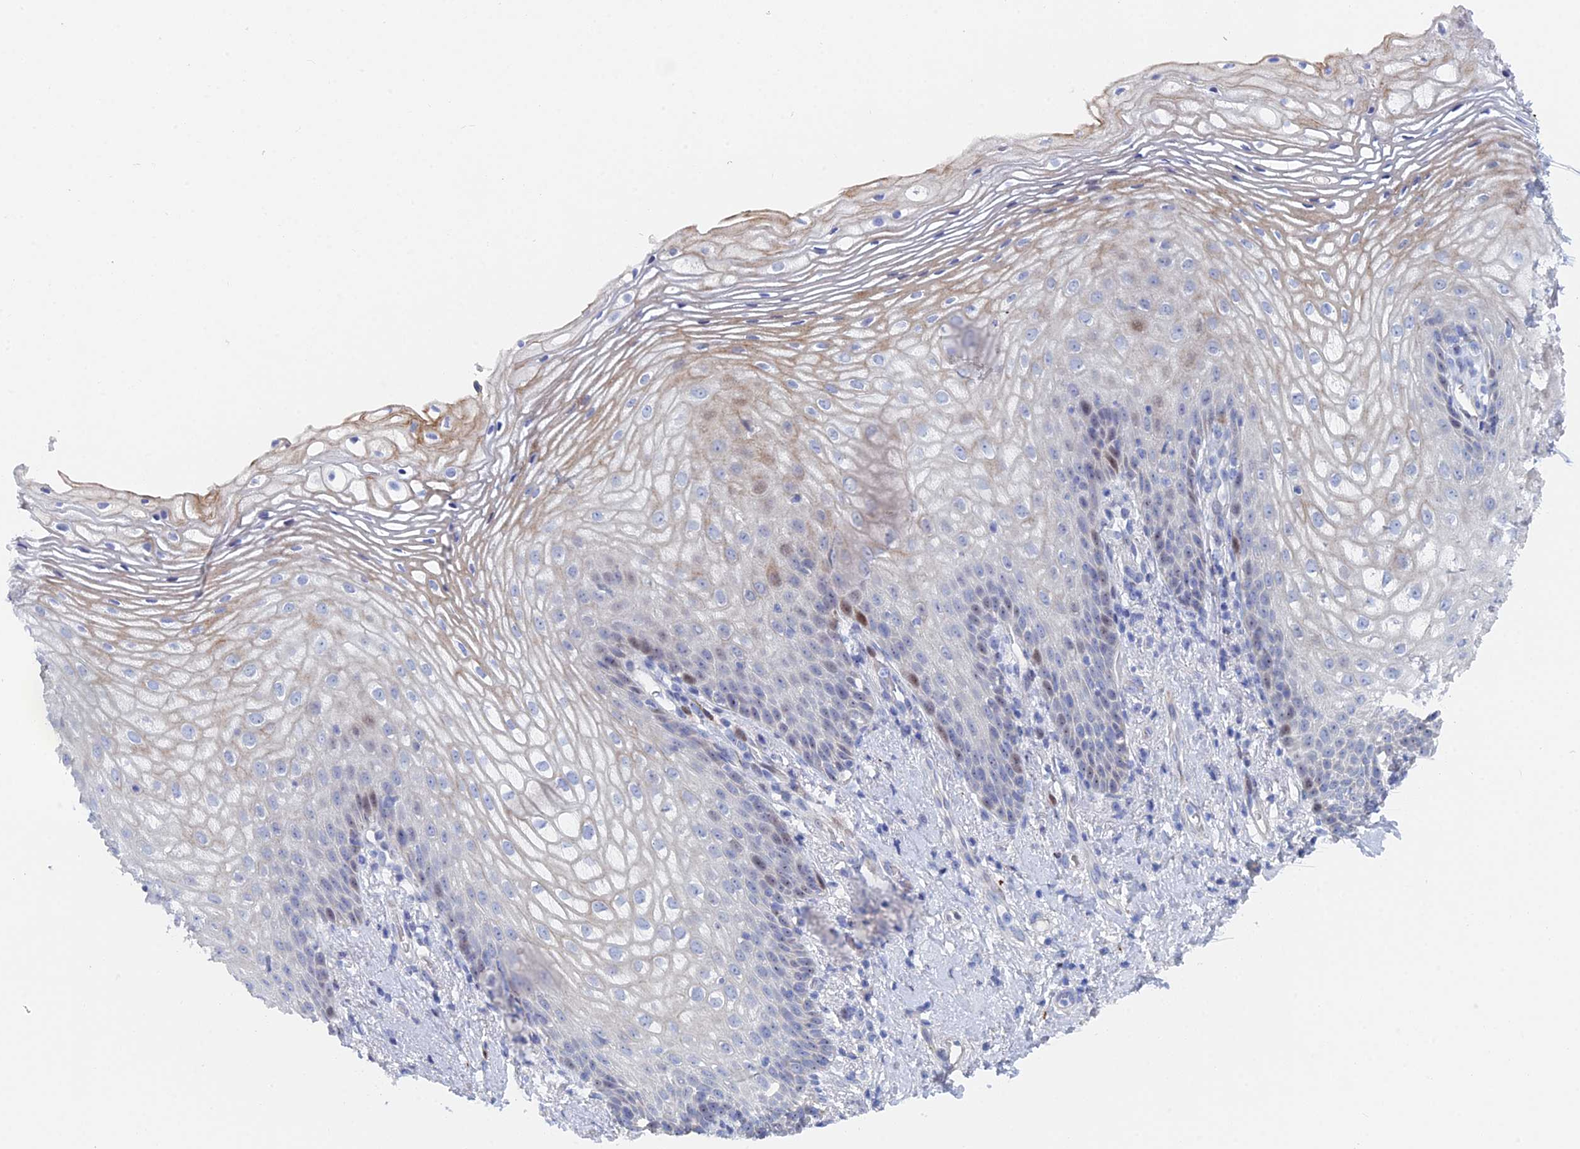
{"staining": {"intensity": "weak", "quantity": "<25%", "location": "cytoplasmic/membranous"}, "tissue": "vagina", "cell_type": "Squamous epithelial cells", "image_type": "normal", "snomed": [{"axis": "morphology", "description": "Normal tissue, NOS"}, {"axis": "topography", "description": "Vagina"}], "caption": "There is no significant staining in squamous epithelial cells of vagina. (Stains: DAB (3,3'-diaminobenzidine) immunohistochemistry with hematoxylin counter stain, Microscopy: brightfield microscopy at high magnification).", "gene": "DRGX", "patient": {"sex": "female", "age": 60}}